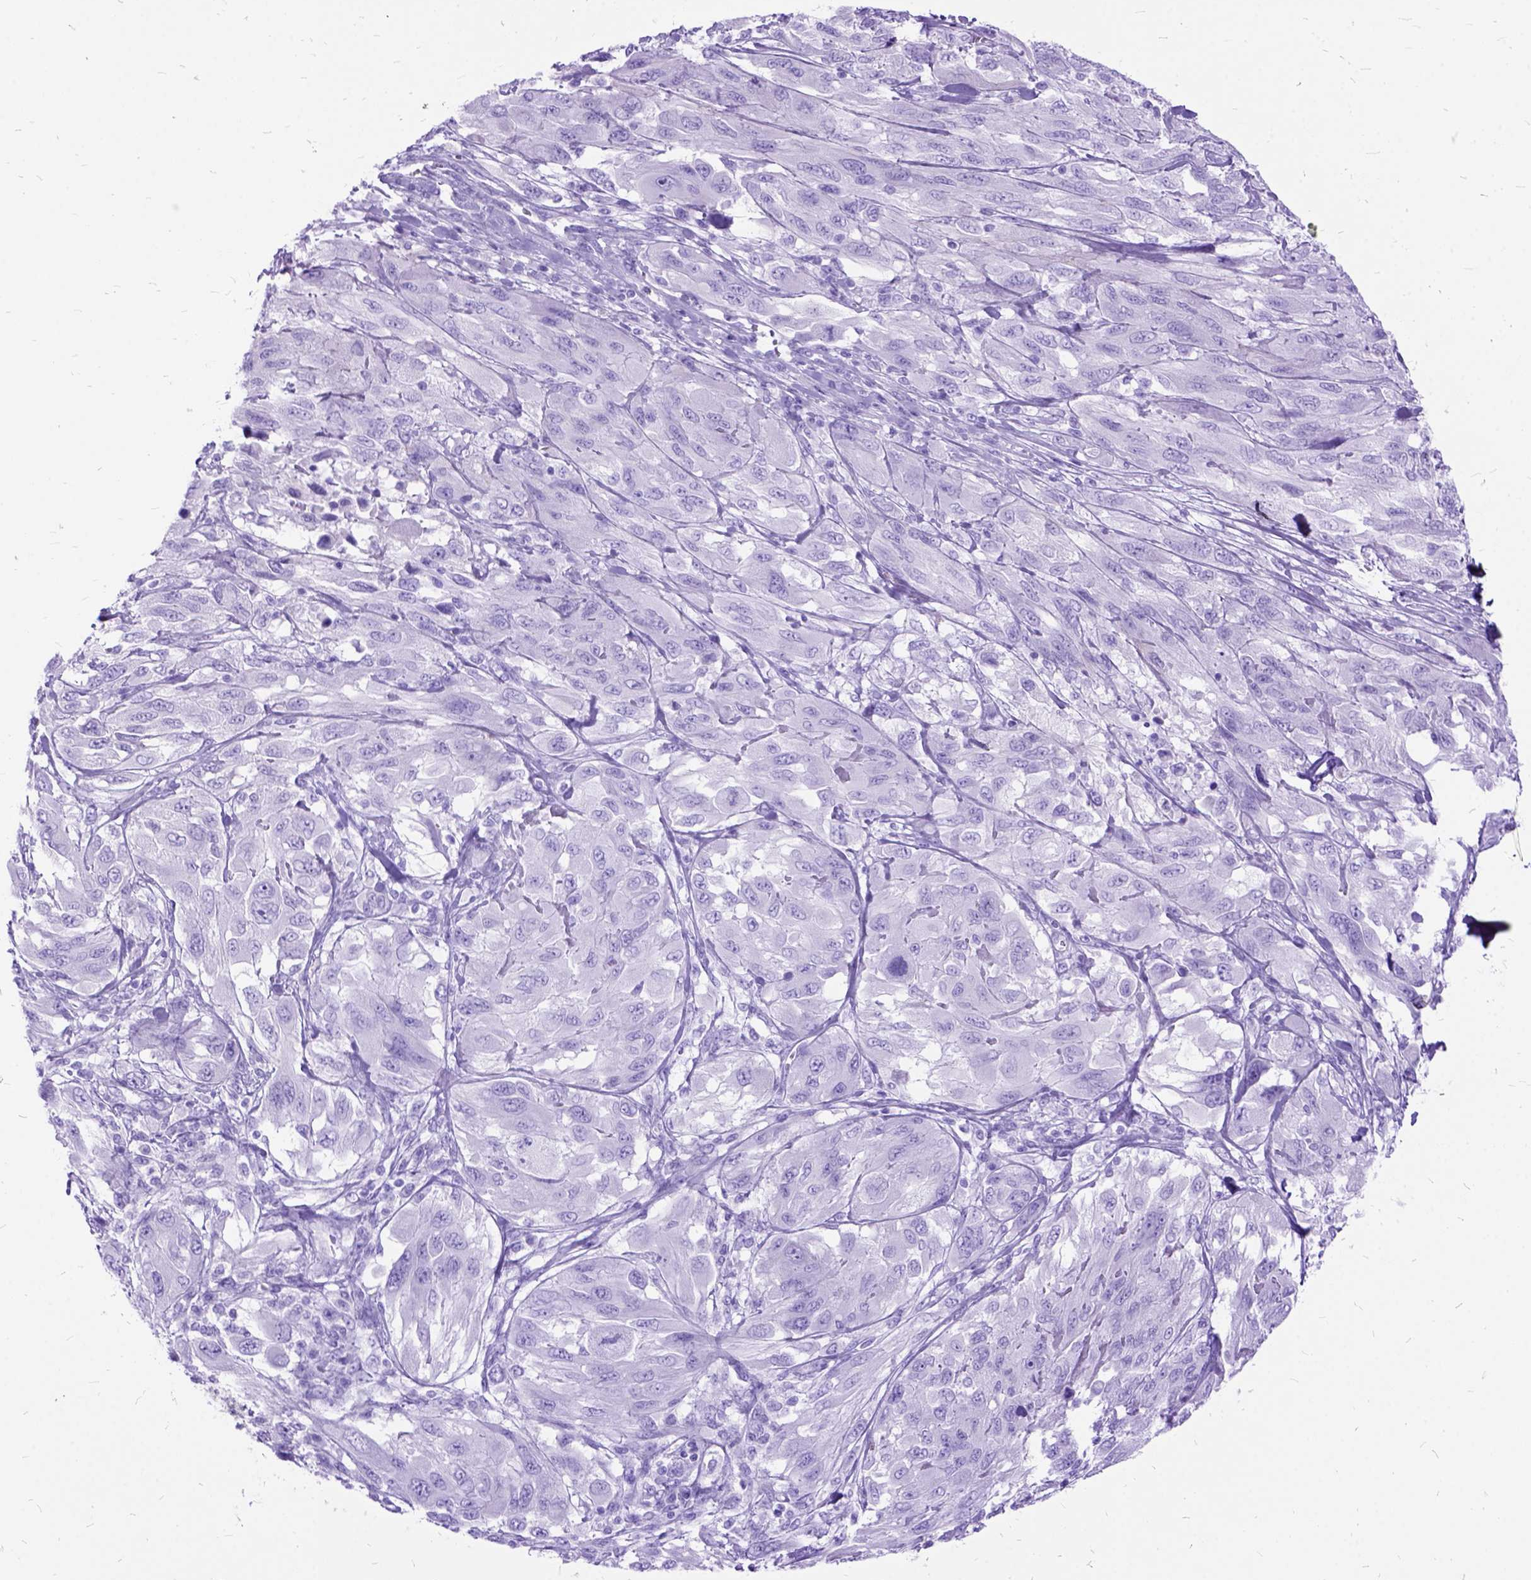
{"staining": {"intensity": "negative", "quantity": "none", "location": "none"}, "tissue": "melanoma", "cell_type": "Tumor cells", "image_type": "cancer", "snomed": [{"axis": "morphology", "description": "Malignant melanoma, NOS"}, {"axis": "topography", "description": "Skin"}], "caption": "This is a photomicrograph of immunohistochemistry staining of malignant melanoma, which shows no positivity in tumor cells. (Brightfield microscopy of DAB (3,3'-diaminobenzidine) immunohistochemistry (IHC) at high magnification).", "gene": "DNAH2", "patient": {"sex": "female", "age": 91}}